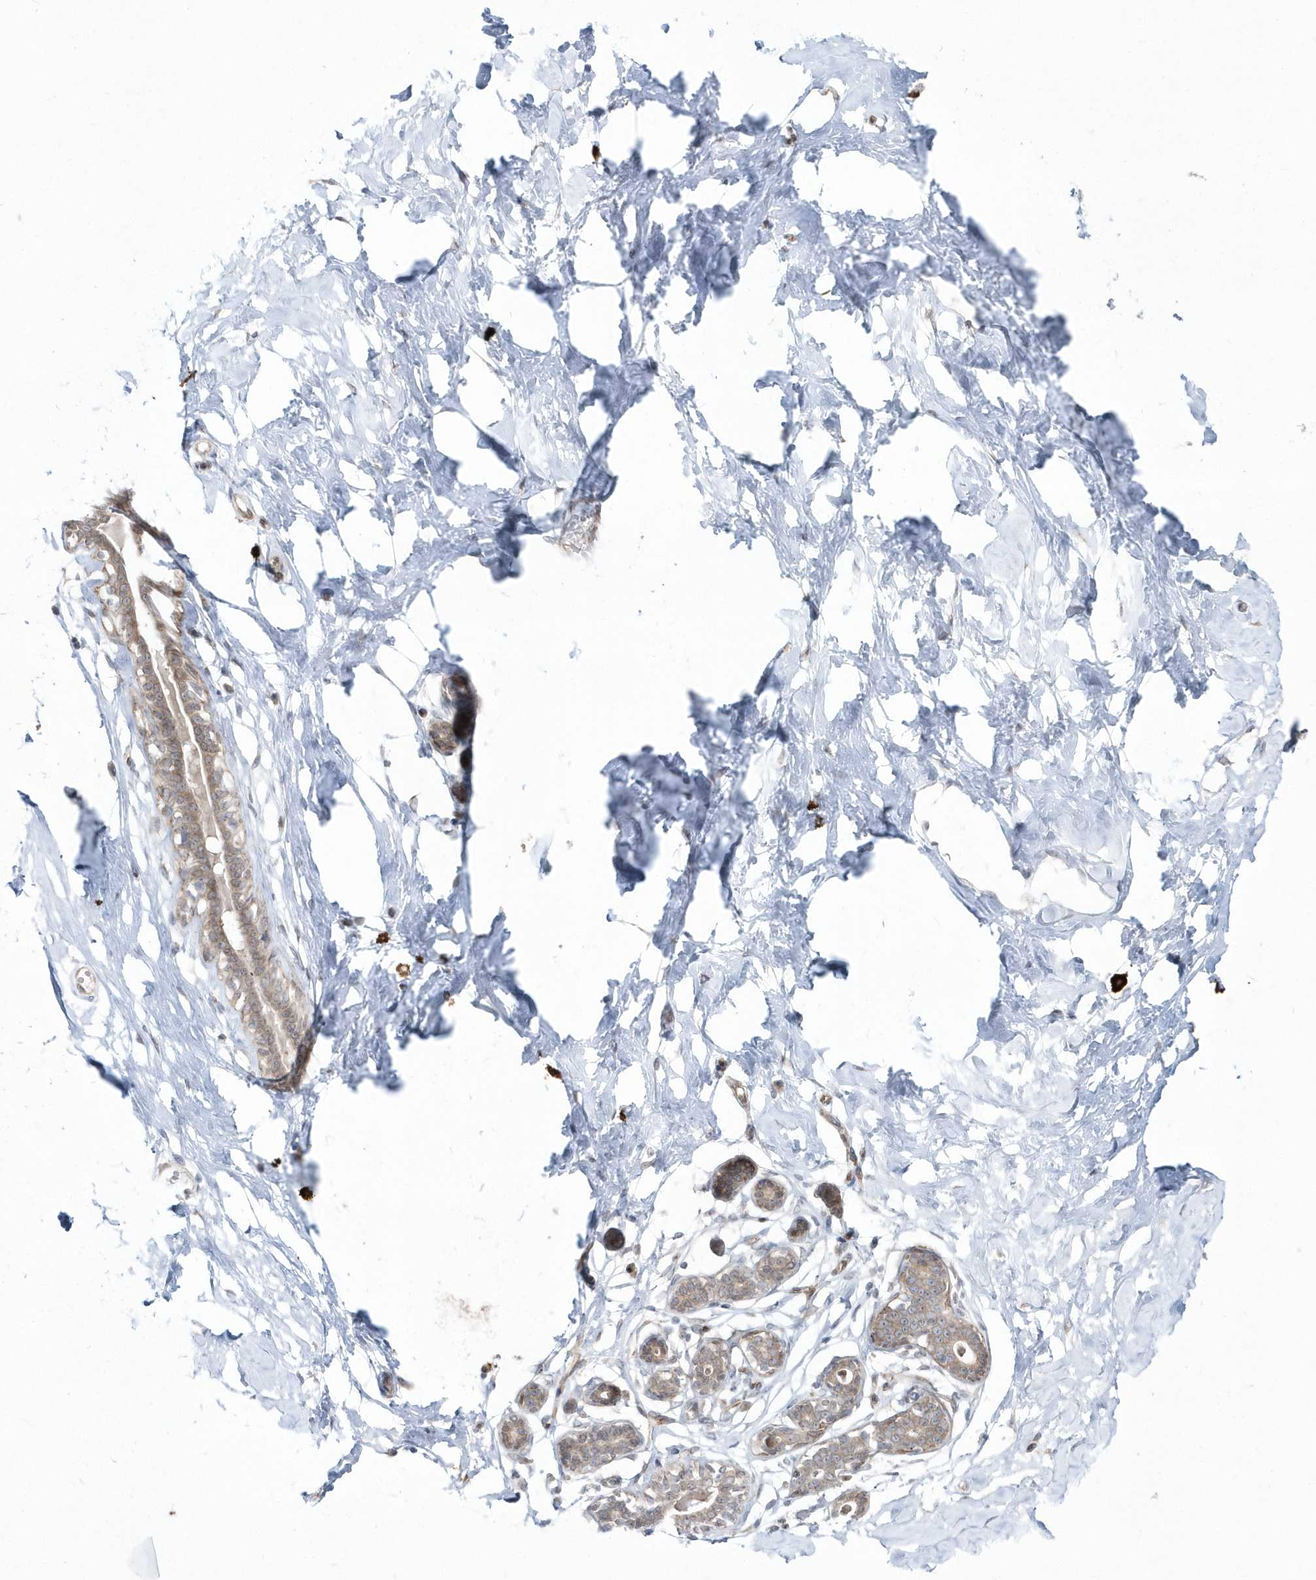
{"staining": {"intensity": "weak", "quantity": "25%-75%", "location": "cytoplasmic/membranous"}, "tissue": "breast", "cell_type": "Adipocytes", "image_type": "normal", "snomed": [{"axis": "morphology", "description": "Normal tissue, NOS"}, {"axis": "morphology", "description": "Adenoma, NOS"}, {"axis": "topography", "description": "Breast"}], "caption": "Immunohistochemistry (IHC) image of unremarkable breast: human breast stained using immunohistochemistry shows low levels of weak protein expression localized specifically in the cytoplasmic/membranous of adipocytes, appearing as a cytoplasmic/membranous brown color.", "gene": "DHX57", "patient": {"sex": "female", "age": 23}}